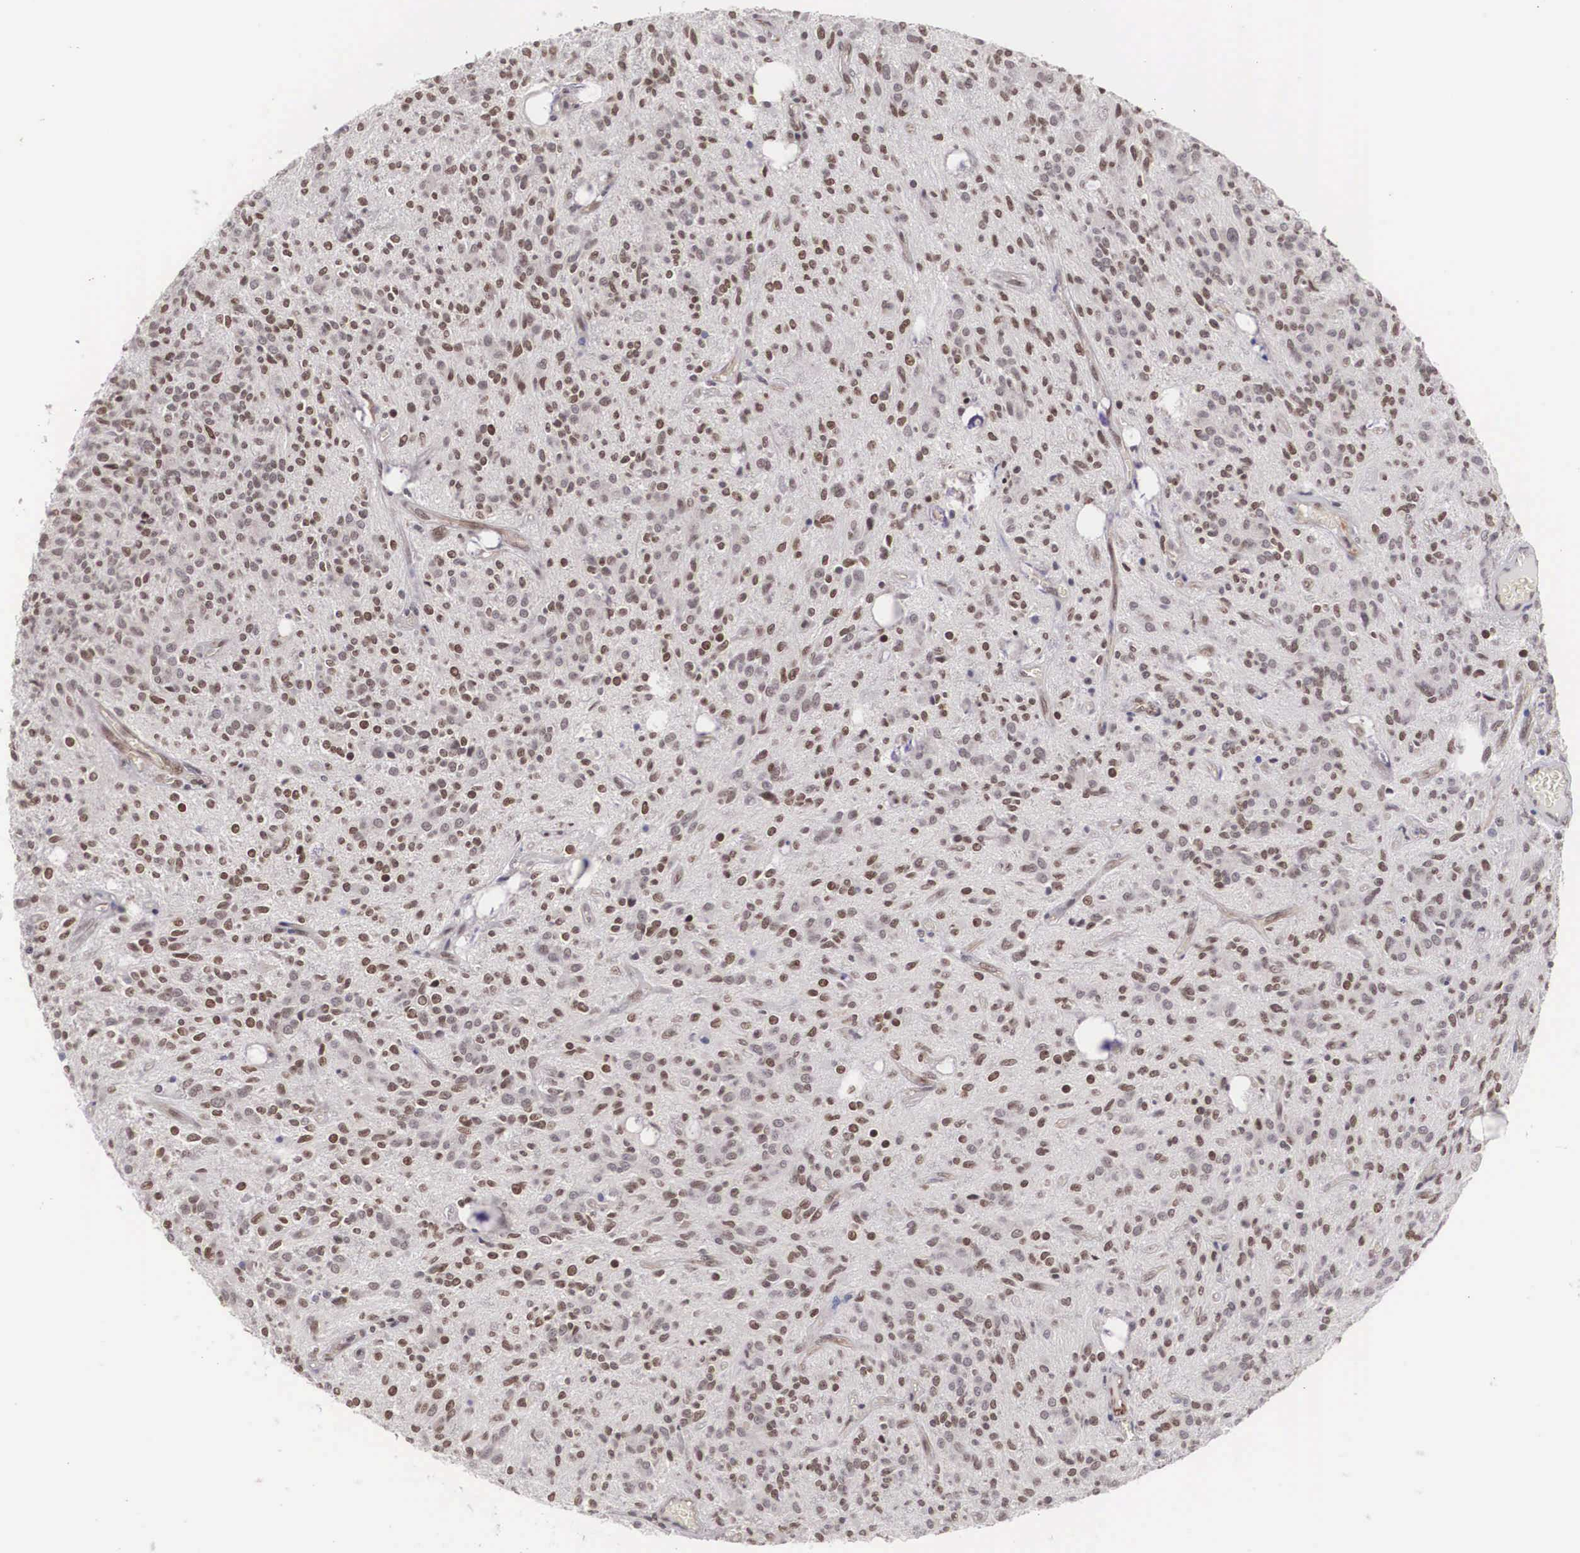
{"staining": {"intensity": "negative", "quantity": "none", "location": "none"}, "tissue": "glioma", "cell_type": "Tumor cells", "image_type": "cancer", "snomed": [{"axis": "morphology", "description": "Glioma, malignant, Low grade"}, {"axis": "topography", "description": "Brain"}], "caption": "Human glioma stained for a protein using immunohistochemistry (IHC) demonstrates no positivity in tumor cells.", "gene": "MORC2", "patient": {"sex": "female", "age": 15}}